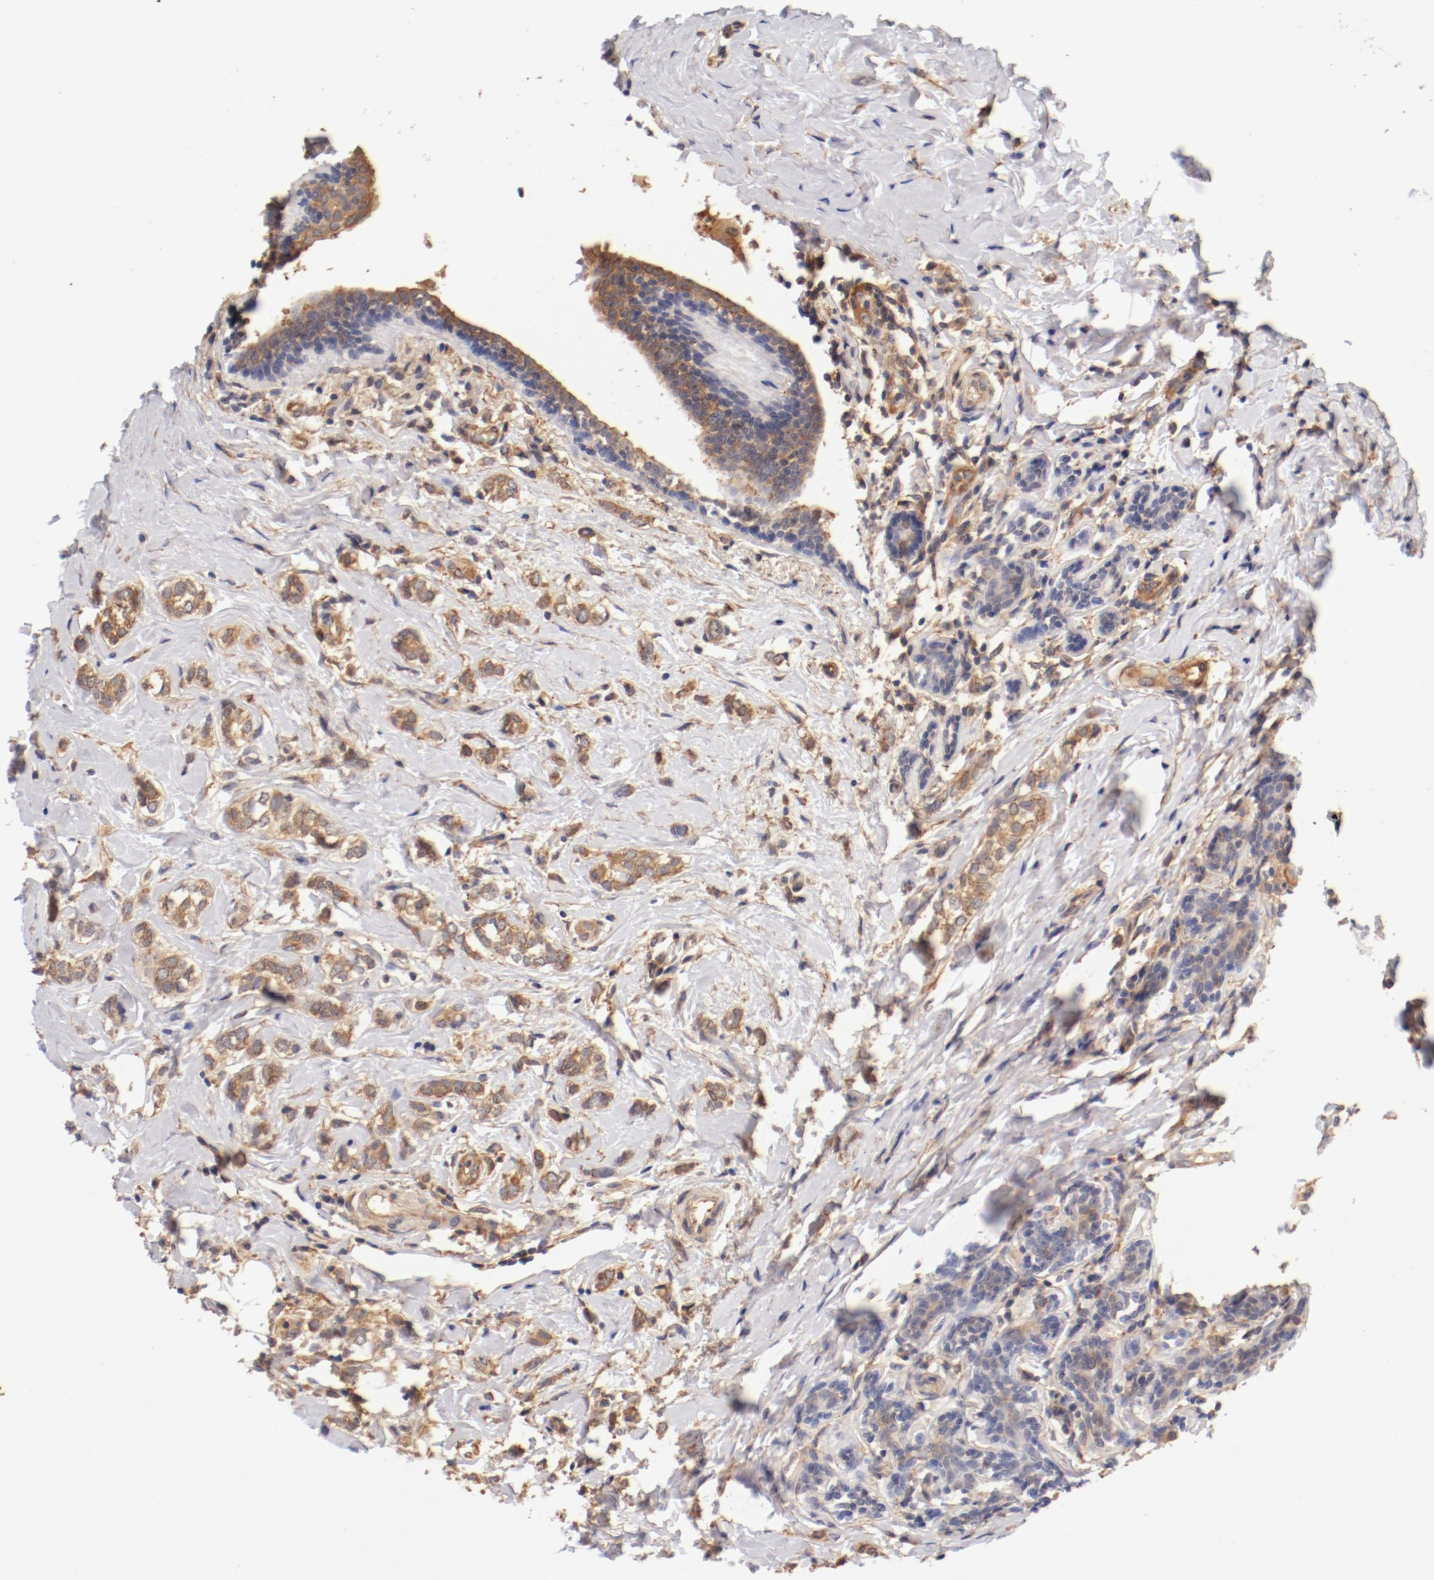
{"staining": {"intensity": "moderate", "quantity": ">75%", "location": "cytoplasmic/membranous"}, "tissue": "breast cancer", "cell_type": "Tumor cells", "image_type": "cancer", "snomed": [{"axis": "morphology", "description": "Normal tissue, NOS"}, {"axis": "morphology", "description": "Lobular carcinoma"}, {"axis": "topography", "description": "Breast"}], "caption": "Lobular carcinoma (breast) was stained to show a protein in brown. There is medium levels of moderate cytoplasmic/membranous staining in about >75% of tumor cells.", "gene": "FCMR", "patient": {"sex": "female", "age": 47}}